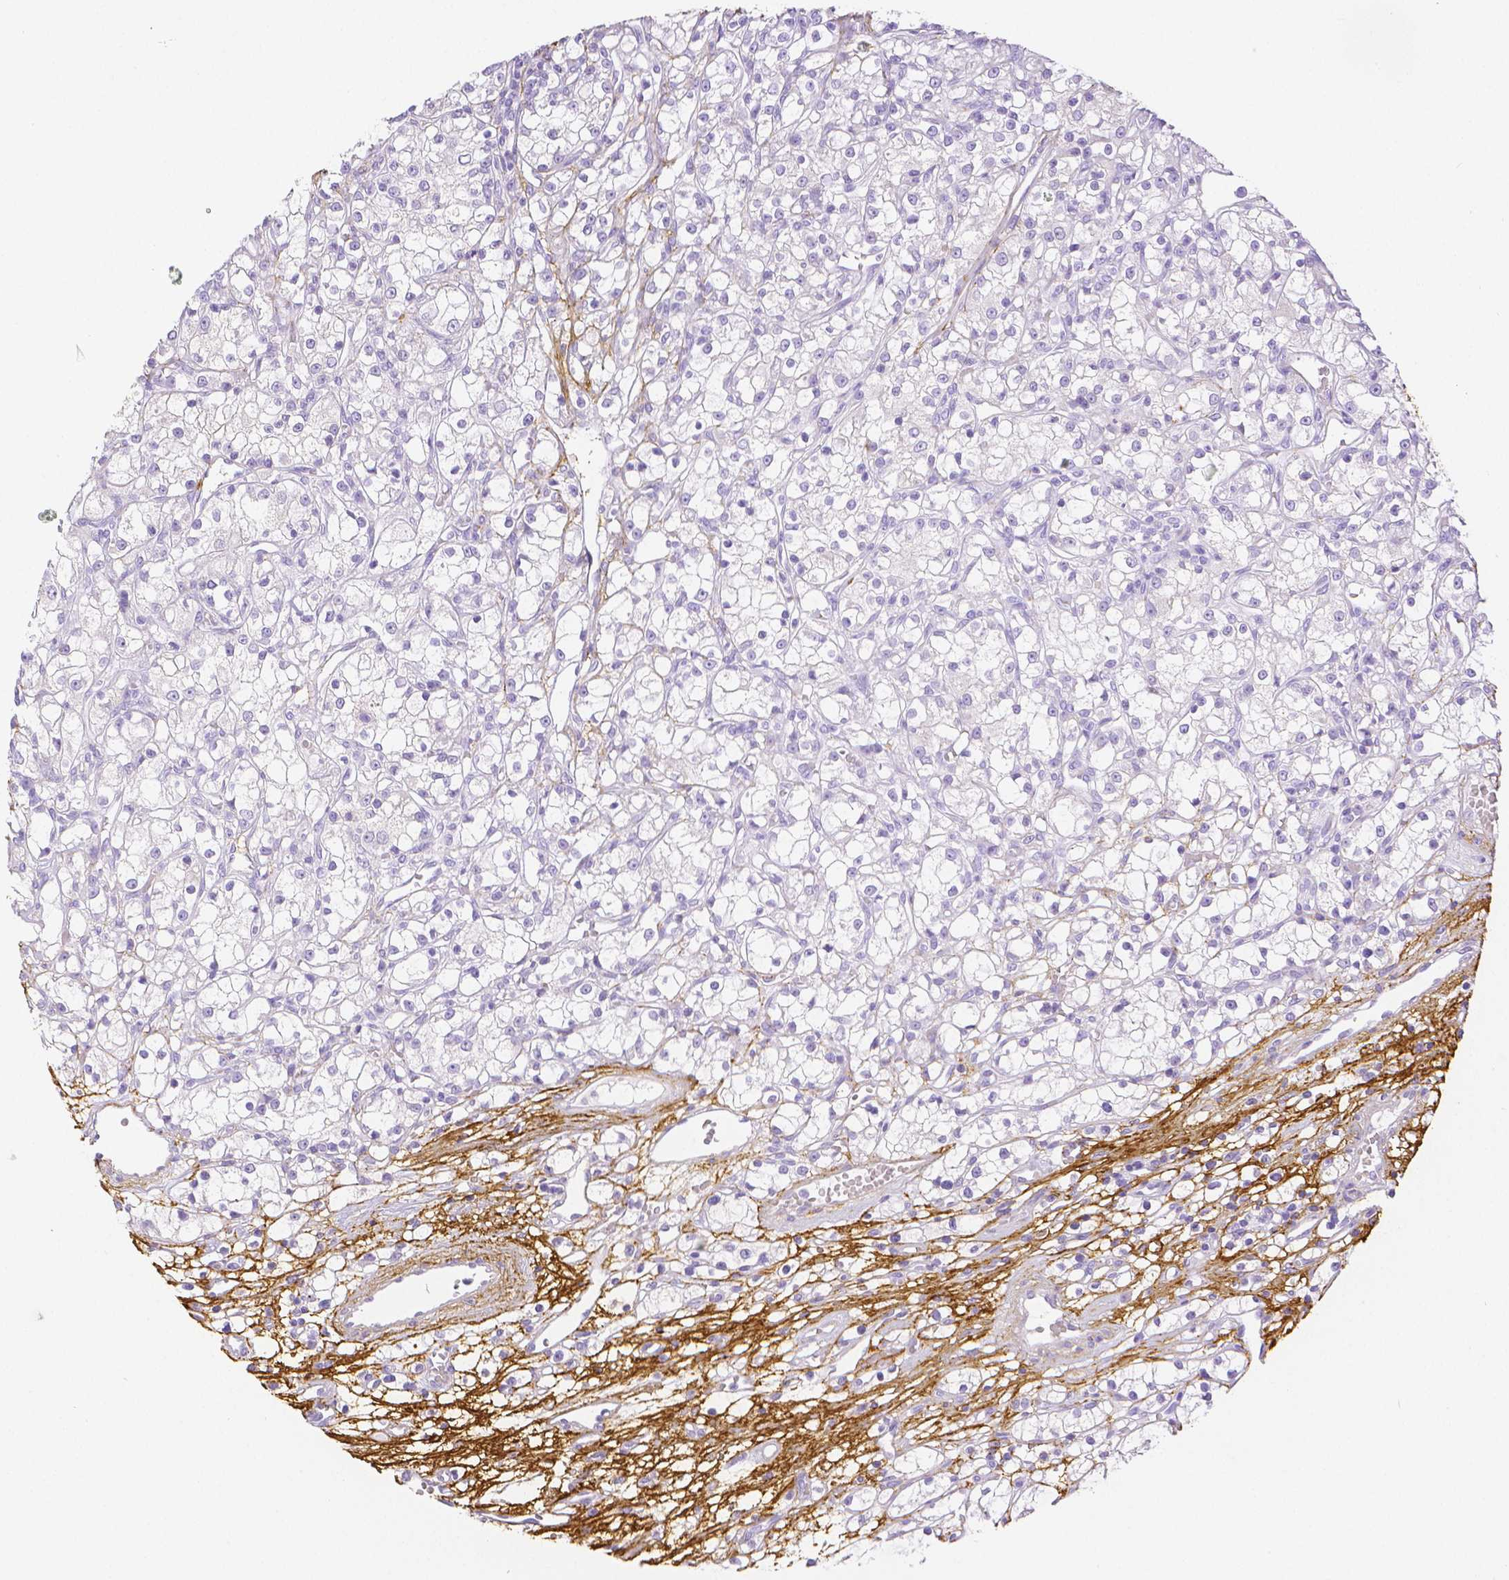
{"staining": {"intensity": "negative", "quantity": "none", "location": "none"}, "tissue": "renal cancer", "cell_type": "Tumor cells", "image_type": "cancer", "snomed": [{"axis": "morphology", "description": "Adenocarcinoma, NOS"}, {"axis": "topography", "description": "Kidney"}], "caption": "Tumor cells are negative for brown protein staining in renal cancer. Nuclei are stained in blue.", "gene": "FBN1", "patient": {"sex": "female", "age": 59}}